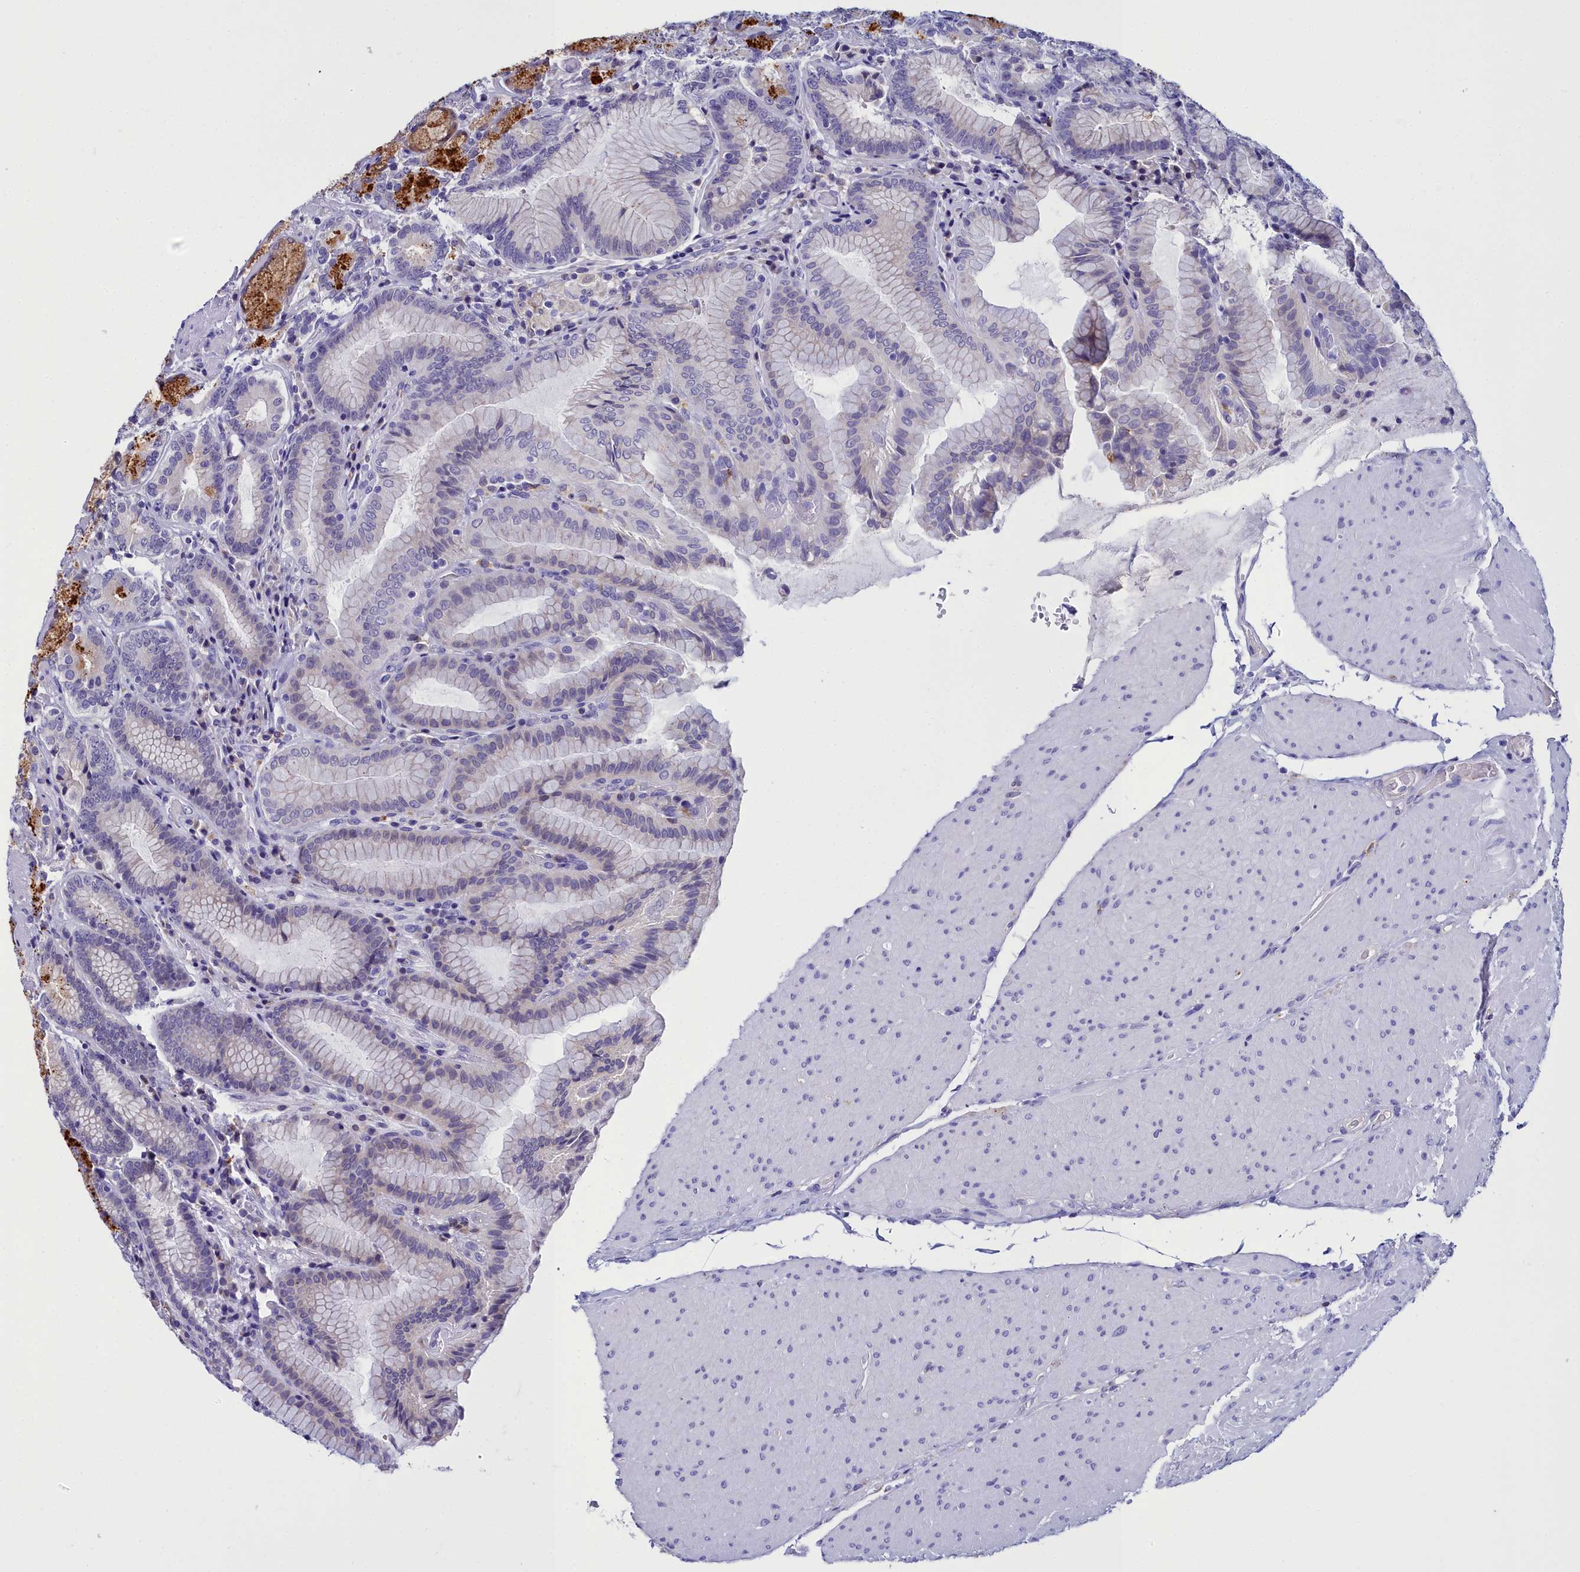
{"staining": {"intensity": "strong", "quantity": "25%-75%", "location": "cytoplasmic/membranous"}, "tissue": "stomach", "cell_type": "Glandular cells", "image_type": "normal", "snomed": [{"axis": "morphology", "description": "Normal tissue, NOS"}, {"axis": "topography", "description": "Stomach, upper"}, {"axis": "topography", "description": "Stomach, lower"}], "caption": "Immunohistochemical staining of benign stomach shows high levels of strong cytoplasmic/membranous positivity in about 25%-75% of glandular cells.", "gene": "ELAPOR2", "patient": {"sex": "female", "age": 76}}